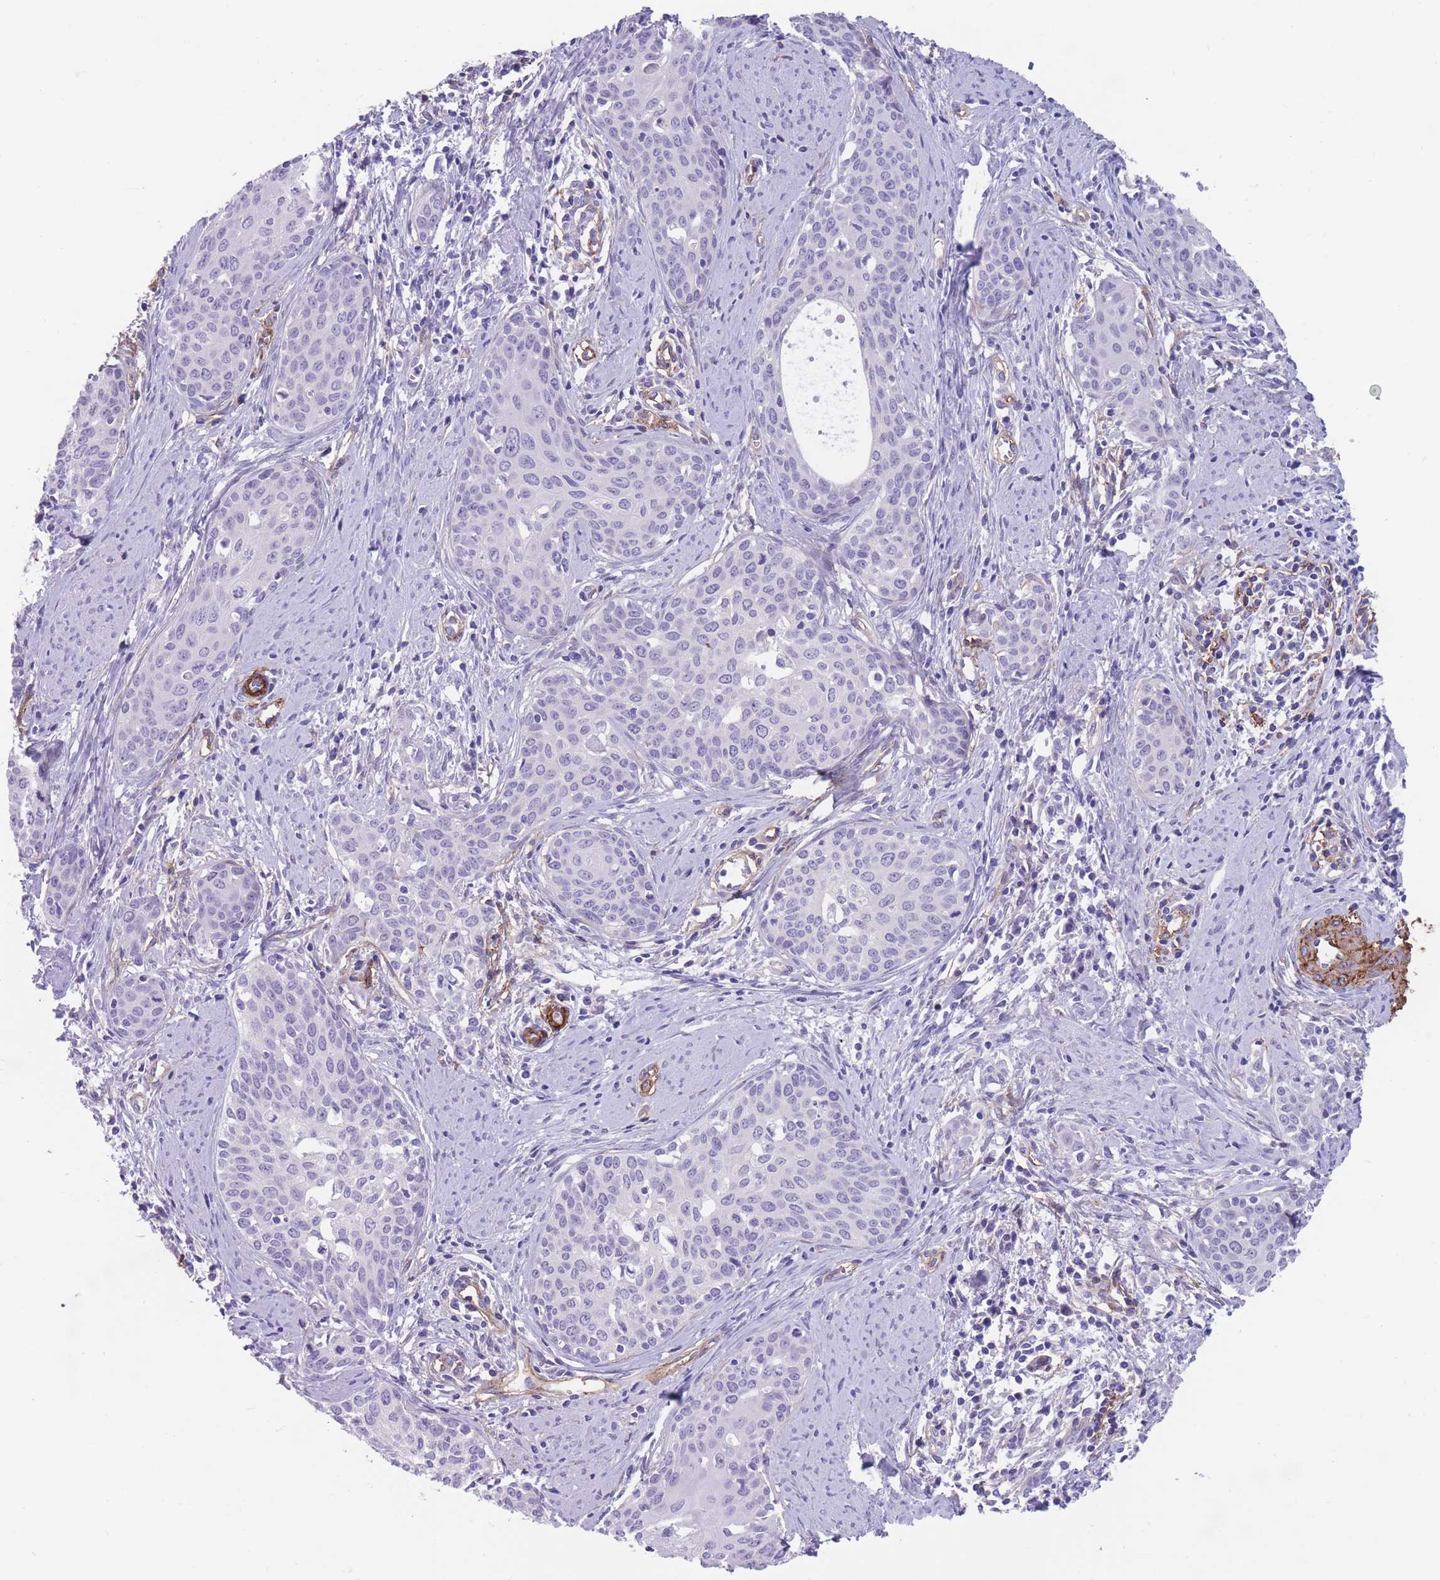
{"staining": {"intensity": "negative", "quantity": "none", "location": "none"}, "tissue": "cervical cancer", "cell_type": "Tumor cells", "image_type": "cancer", "snomed": [{"axis": "morphology", "description": "Squamous cell carcinoma, NOS"}, {"axis": "topography", "description": "Cervix"}], "caption": "Image shows no significant protein positivity in tumor cells of cervical cancer.", "gene": "DPYD", "patient": {"sex": "female", "age": 46}}